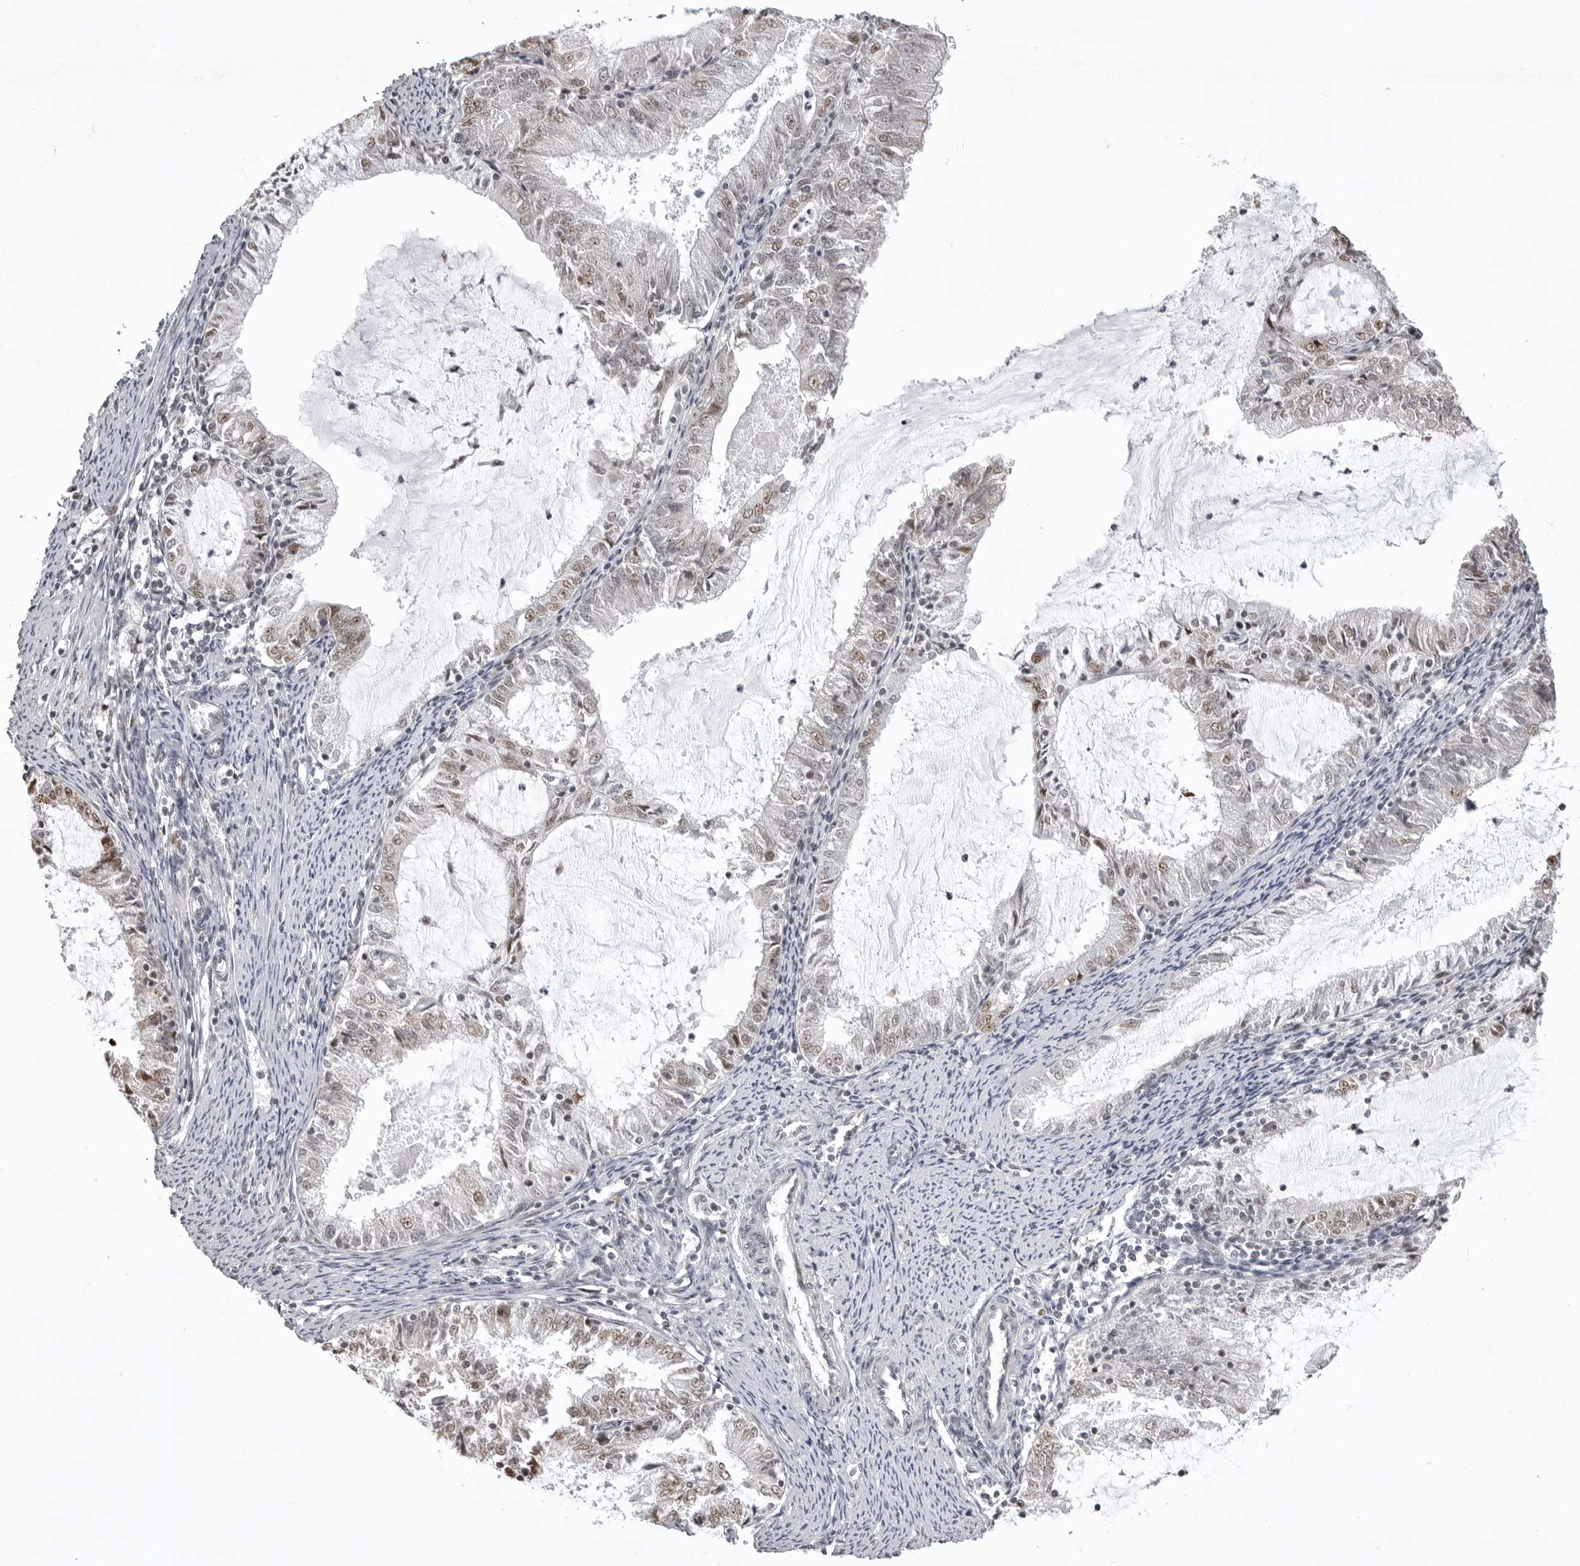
{"staining": {"intensity": "weak", "quantity": ">75%", "location": "nuclear"}, "tissue": "endometrial cancer", "cell_type": "Tumor cells", "image_type": "cancer", "snomed": [{"axis": "morphology", "description": "Adenocarcinoma, NOS"}, {"axis": "topography", "description": "Endometrium"}], "caption": "DAB (3,3'-diaminobenzidine) immunohistochemical staining of adenocarcinoma (endometrial) displays weak nuclear protein staining in about >75% of tumor cells.", "gene": "PHF3", "patient": {"sex": "female", "age": 57}}